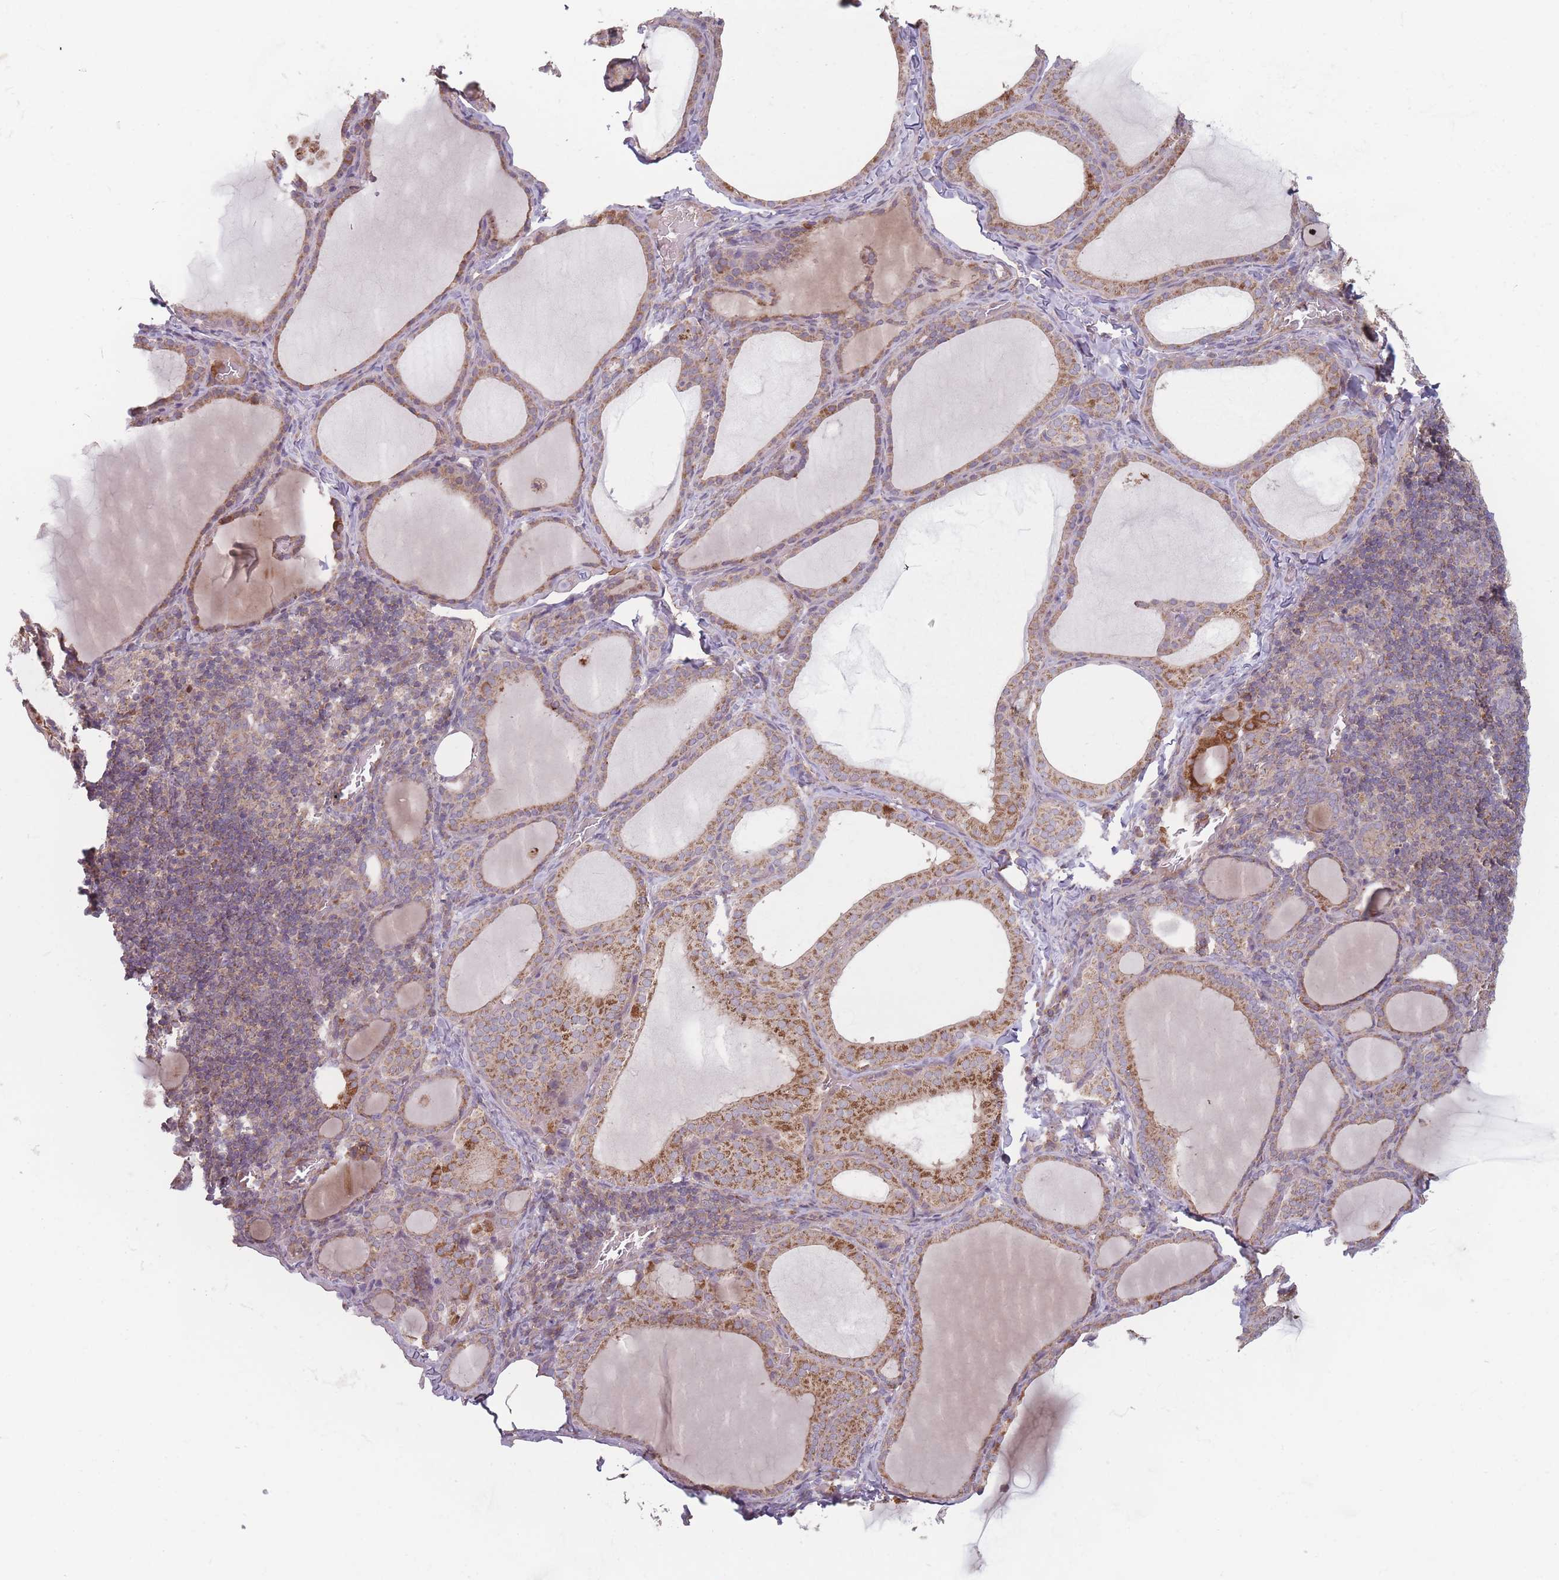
{"staining": {"intensity": "moderate", "quantity": ">75%", "location": "cytoplasmic/membranous"}, "tissue": "thyroid gland", "cell_type": "Glandular cells", "image_type": "normal", "snomed": [{"axis": "morphology", "description": "Normal tissue, NOS"}, {"axis": "topography", "description": "Thyroid gland"}], "caption": "Thyroid gland stained for a protein shows moderate cytoplasmic/membranous positivity in glandular cells. (Stains: DAB in brown, nuclei in blue, Microscopy: brightfield microscopy at high magnification).", "gene": "ATP5MGL", "patient": {"sex": "female", "age": 39}}